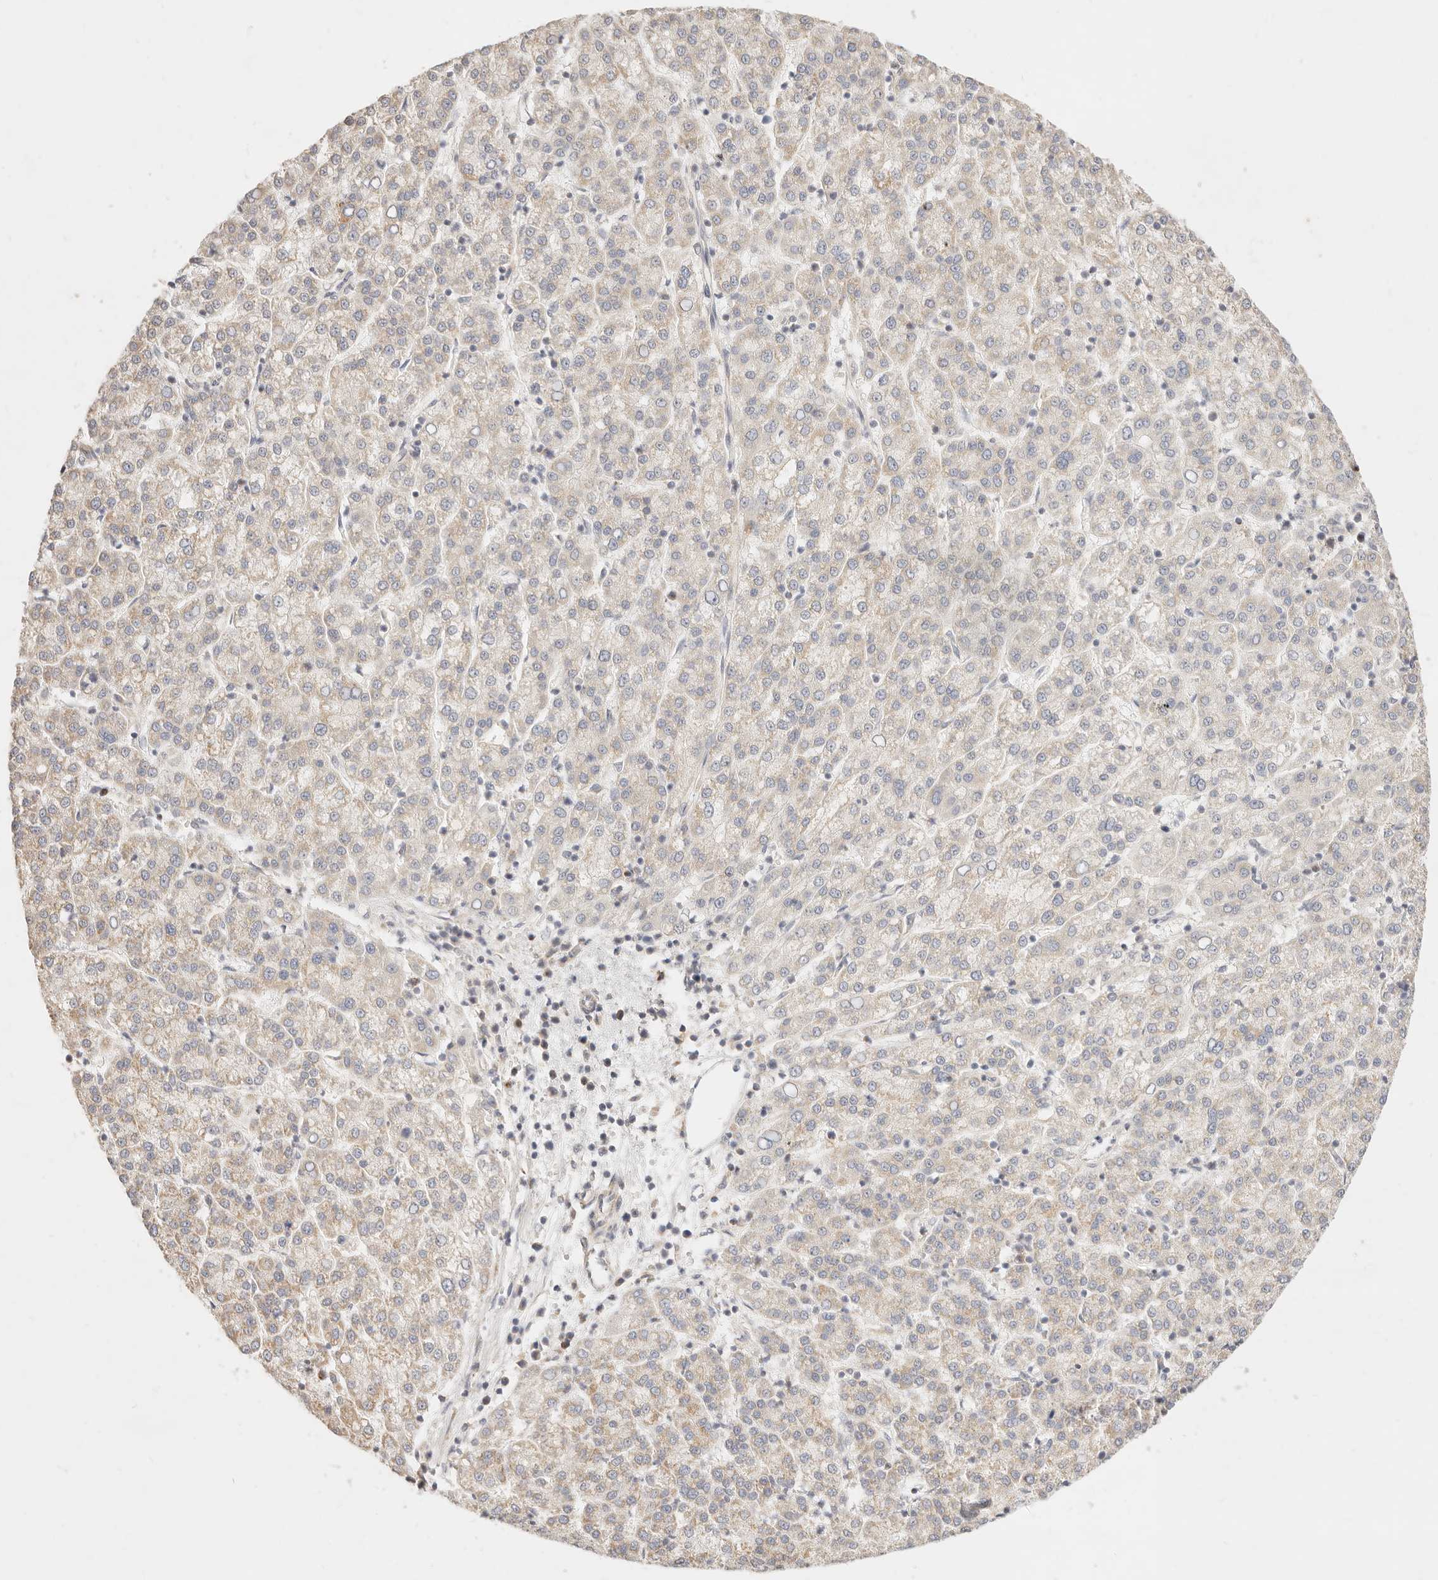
{"staining": {"intensity": "weak", "quantity": "<25%", "location": "cytoplasmic/membranous"}, "tissue": "liver cancer", "cell_type": "Tumor cells", "image_type": "cancer", "snomed": [{"axis": "morphology", "description": "Carcinoma, Hepatocellular, NOS"}, {"axis": "topography", "description": "Liver"}], "caption": "Histopathology image shows no significant protein expression in tumor cells of hepatocellular carcinoma (liver). (Brightfield microscopy of DAB IHC at high magnification).", "gene": "RUBCNL", "patient": {"sex": "female", "age": 58}}